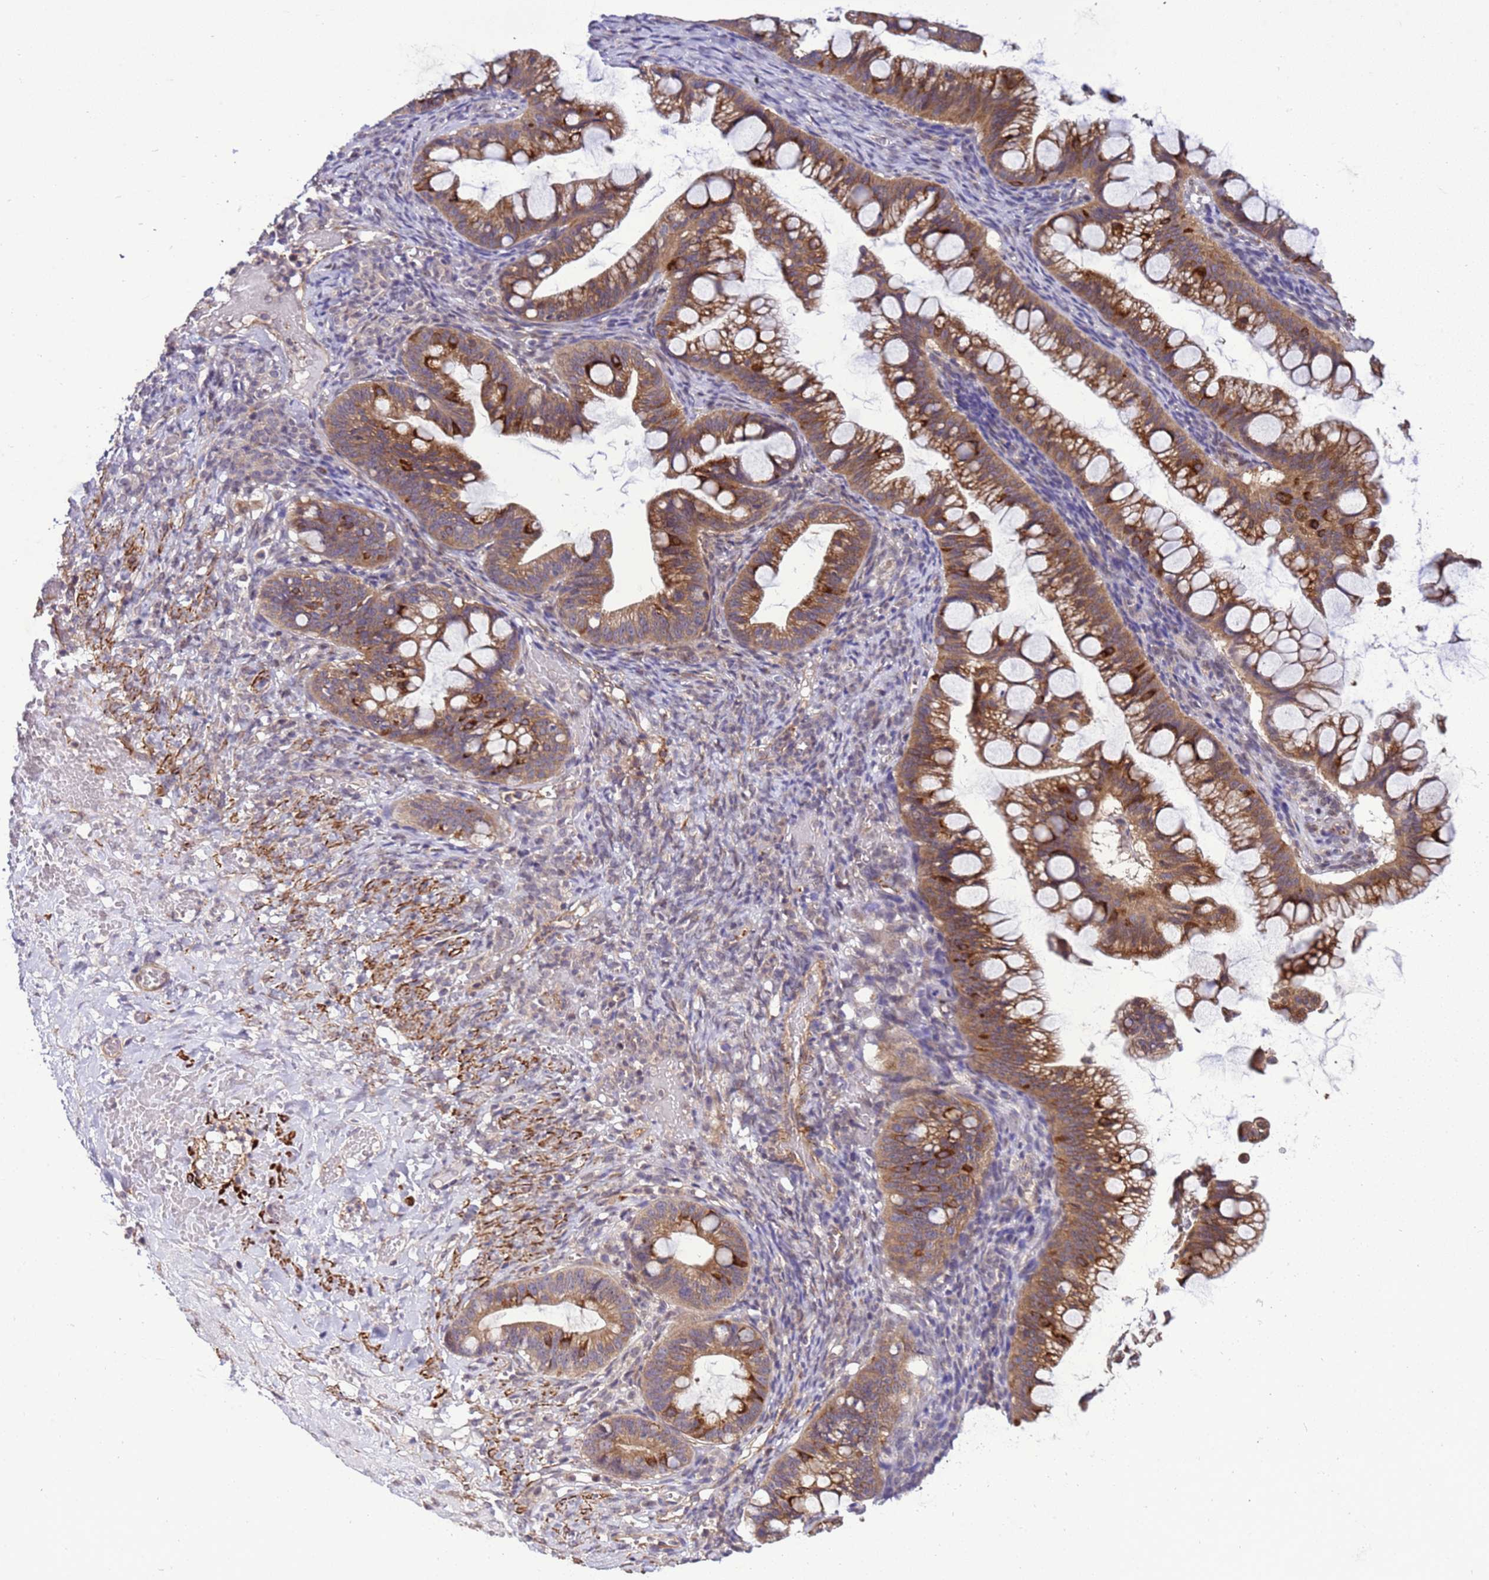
{"staining": {"intensity": "moderate", "quantity": ">75%", "location": "cytoplasmic/membranous"}, "tissue": "ovarian cancer", "cell_type": "Tumor cells", "image_type": "cancer", "snomed": [{"axis": "morphology", "description": "Cystadenocarcinoma, mucinous, NOS"}, {"axis": "topography", "description": "Ovary"}], "caption": "Protein expression analysis of ovarian cancer (mucinous cystadenocarcinoma) reveals moderate cytoplasmic/membranous staining in approximately >75% of tumor cells.", "gene": "GEN1", "patient": {"sex": "female", "age": 73}}